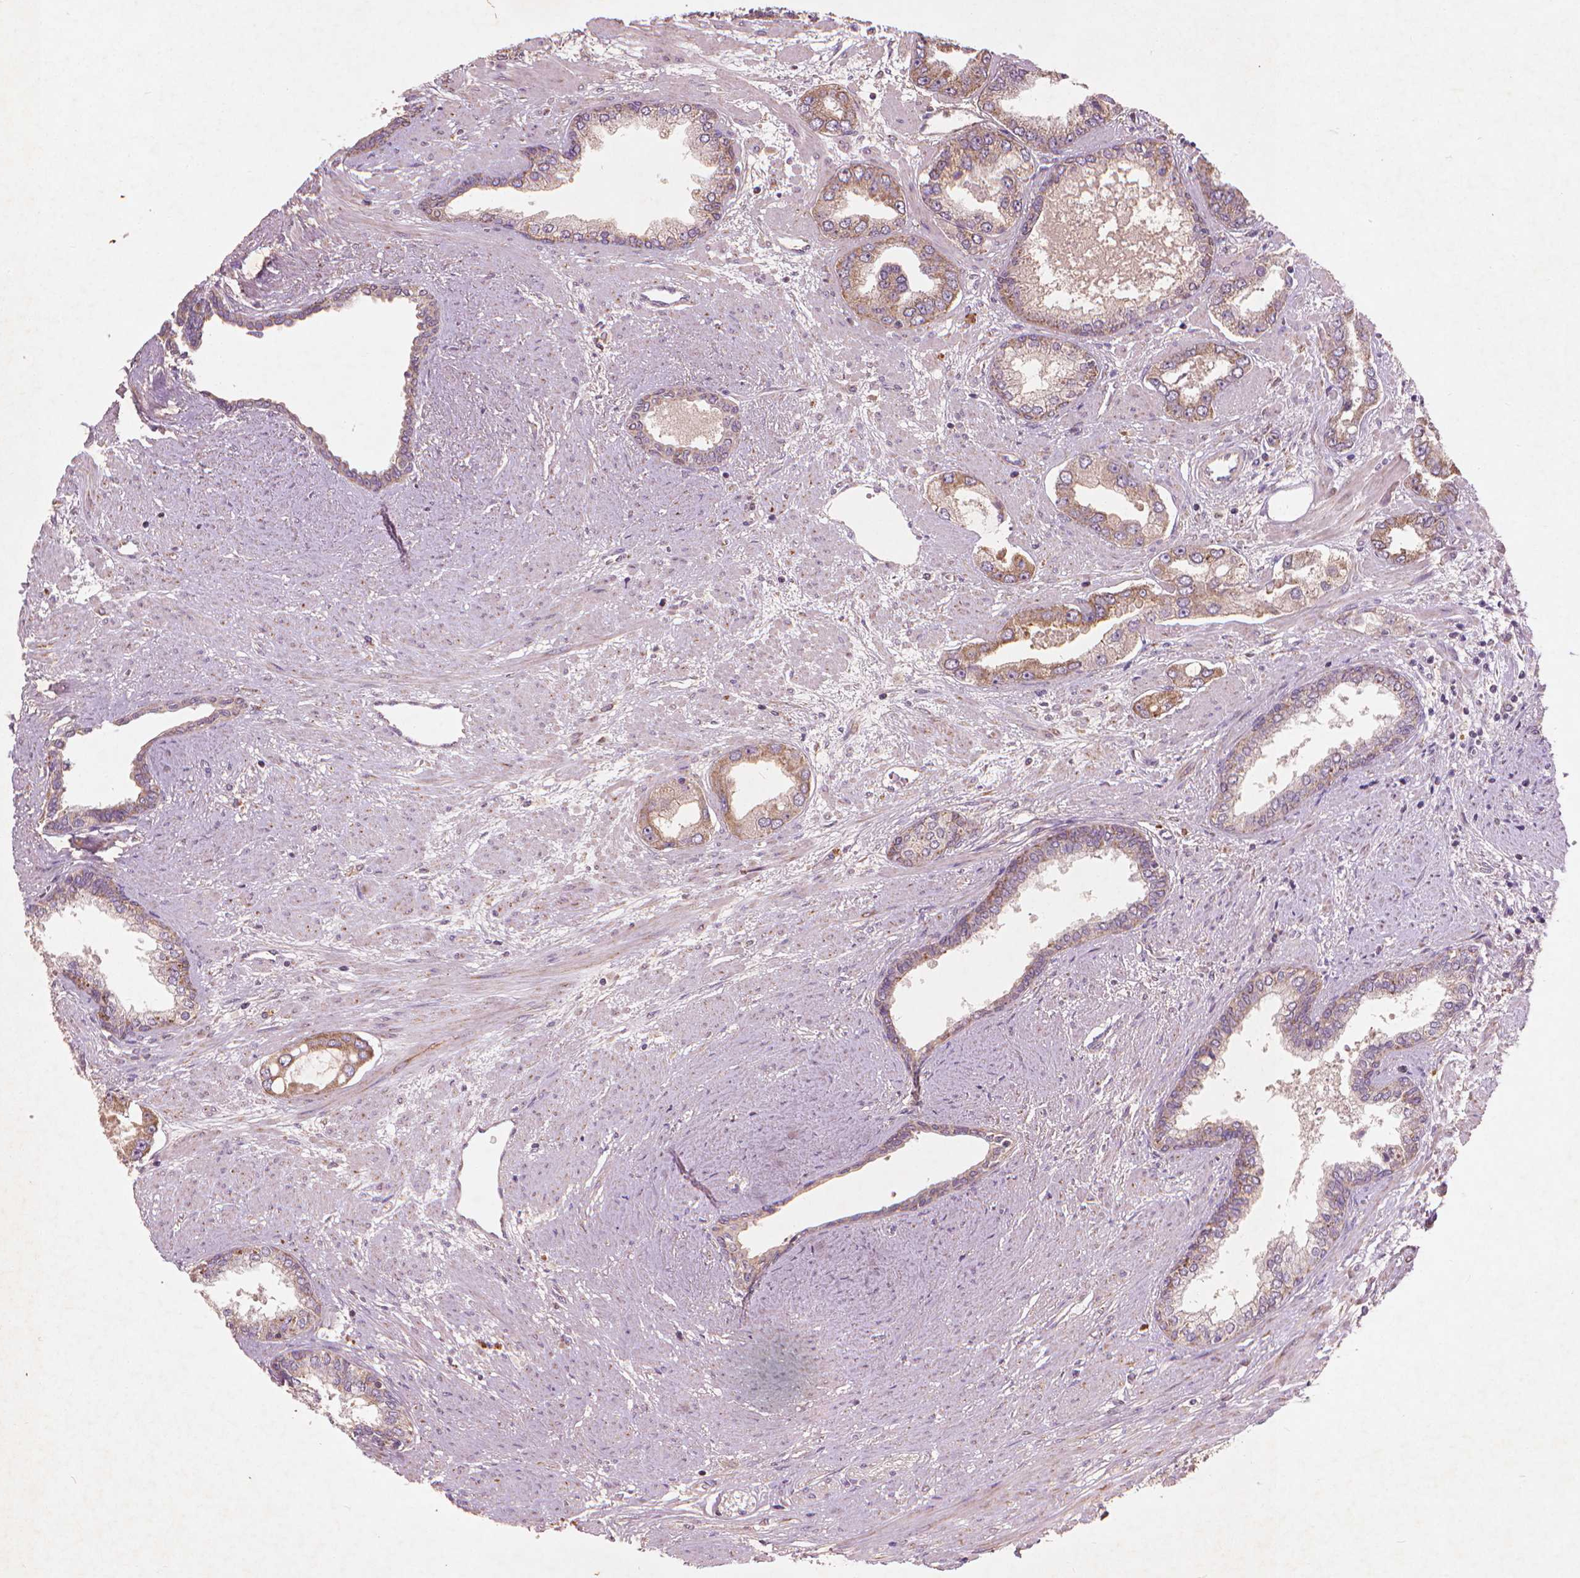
{"staining": {"intensity": "moderate", "quantity": ">75%", "location": "cytoplasmic/membranous"}, "tissue": "prostate cancer", "cell_type": "Tumor cells", "image_type": "cancer", "snomed": [{"axis": "morphology", "description": "Adenocarcinoma, Low grade"}, {"axis": "topography", "description": "Prostate"}], "caption": "Immunohistochemistry (IHC) histopathology image of human low-grade adenocarcinoma (prostate) stained for a protein (brown), which shows medium levels of moderate cytoplasmic/membranous expression in approximately >75% of tumor cells.", "gene": "NLRX1", "patient": {"sex": "male", "age": 60}}